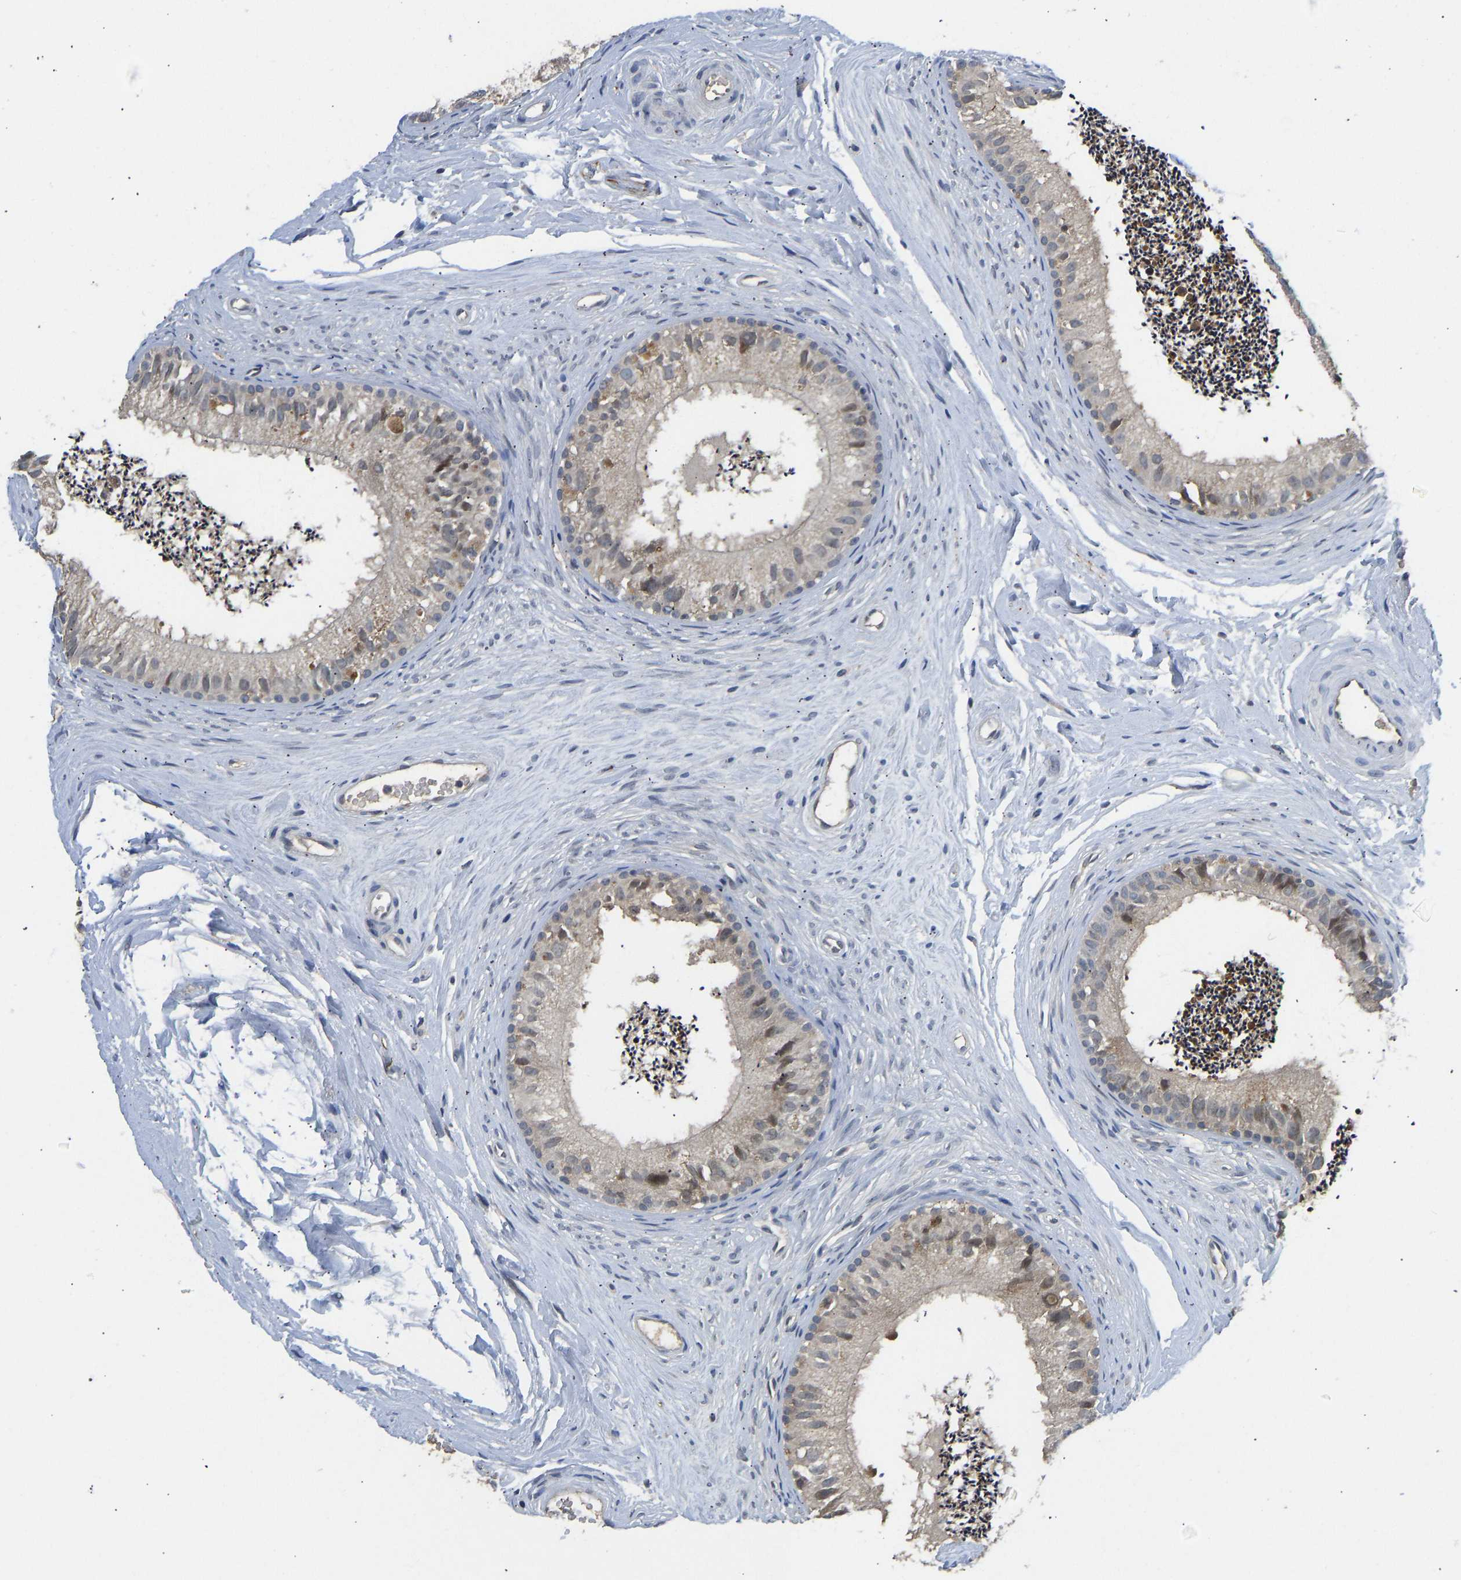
{"staining": {"intensity": "moderate", "quantity": "25%-75%", "location": "cytoplasmic/membranous,nuclear"}, "tissue": "epididymis", "cell_type": "Glandular cells", "image_type": "normal", "snomed": [{"axis": "morphology", "description": "Normal tissue, NOS"}, {"axis": "topography", "description": "Epididymis"}], "caption": "Moderate cytoplasmic/membranous,nuclear expression is present in approximately 25%-75% of glandular cells in normal epididymis.", "gene": "NDRG3", "patient": {"sex": "male", "age": 56}}